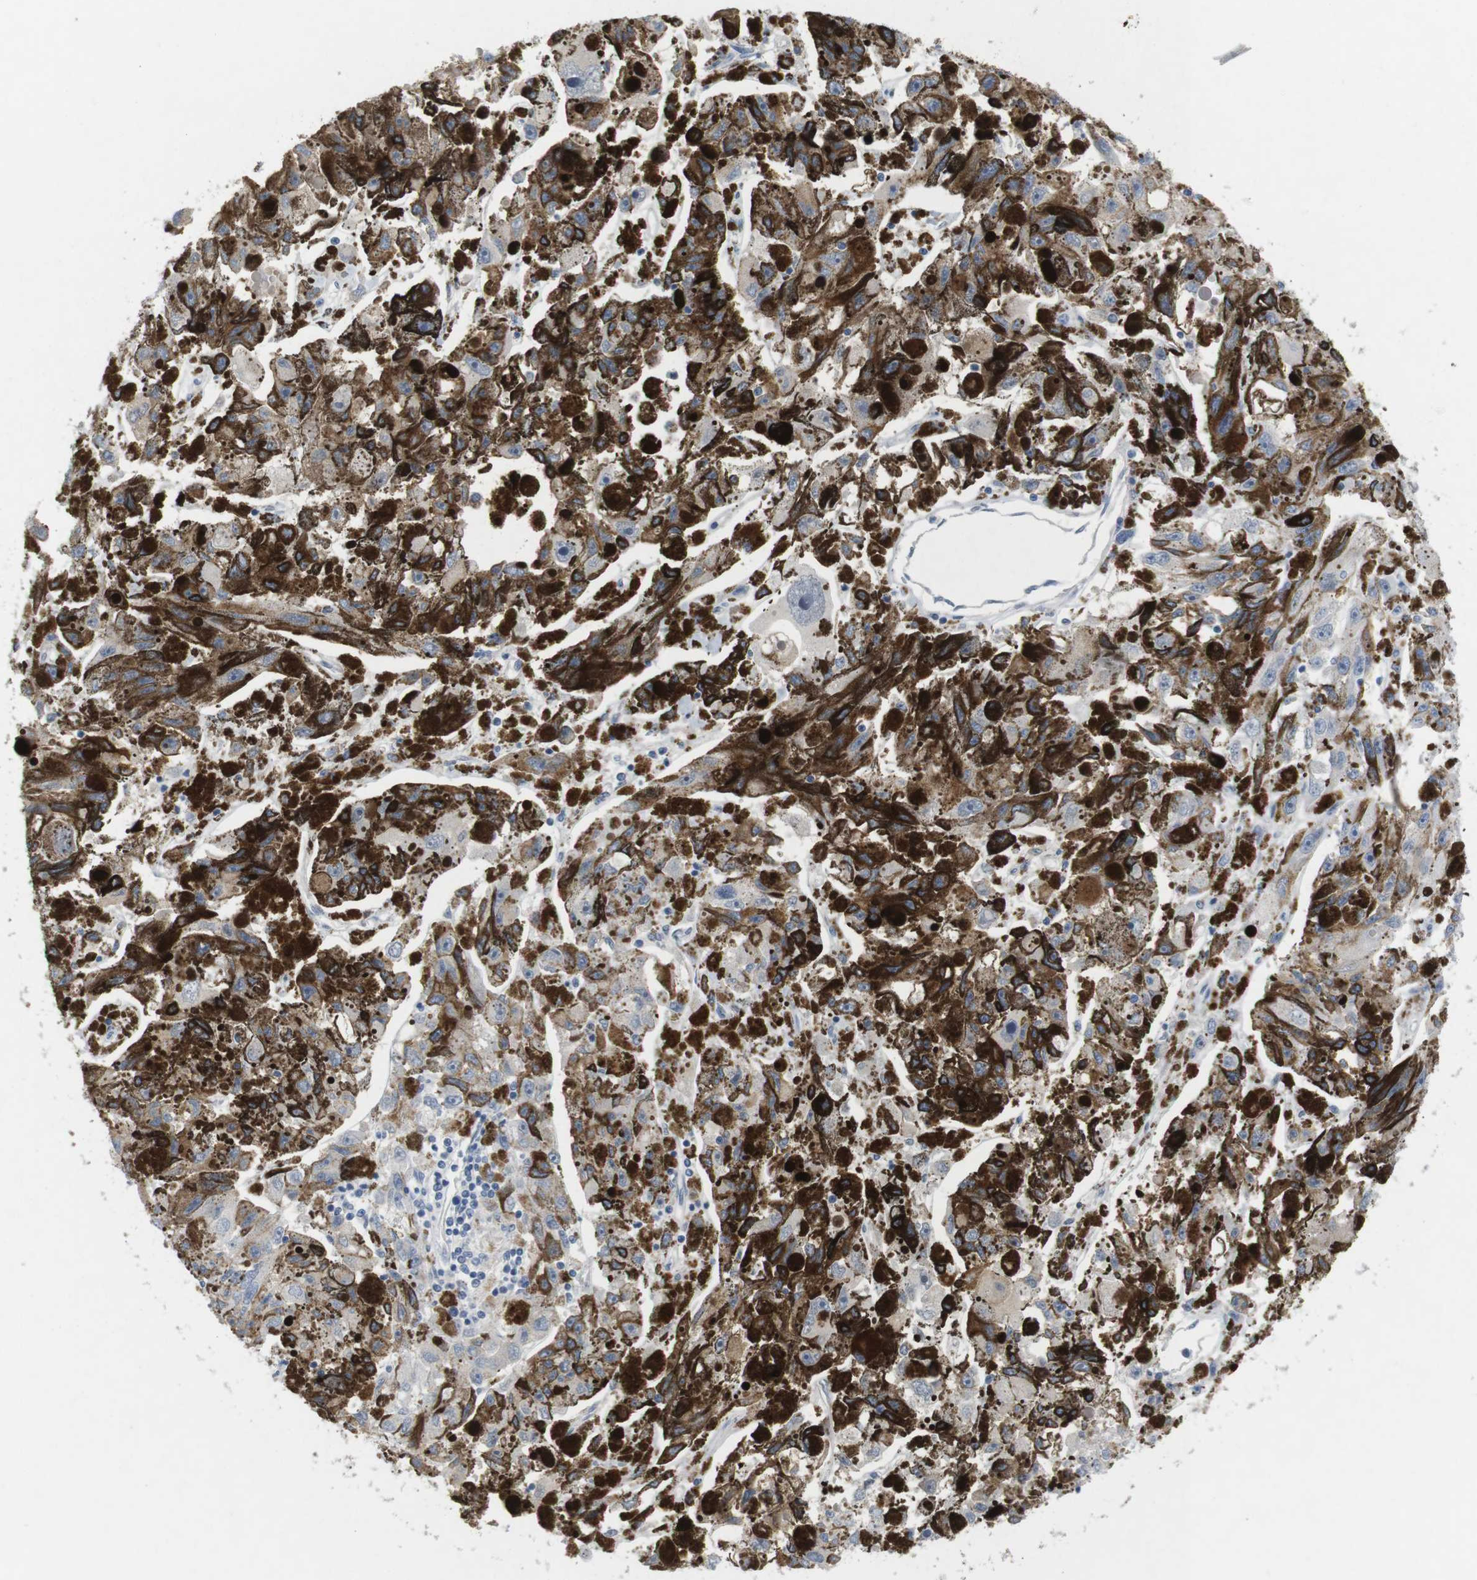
{"staining": {"intensity": "weak", "quantity": "25%-75%", "location": "cytoplasmic/membranous"}, "tissue": "melanoma", "cell_type": "Tumor cells", "image_type": "cancer", "snomed": [{"axis": "morphology", "description": "Malignant melanoma, NOS"}, {"axis": "topography", "description": "Skin"}], "caption": "DAB (3,3'-diaminobenzidine) immunohistochemical staining of melanoma demonstrates weak cytoplasmic/membranous protein expression in approximately 25%-75% of tumor cells. Using DAB (brown) and hematoxylin (blue) stains, captured at high magnification using brightfield microscopy.", "gene": "HBG2", "patient": {"sex": "female", "age": 104}}